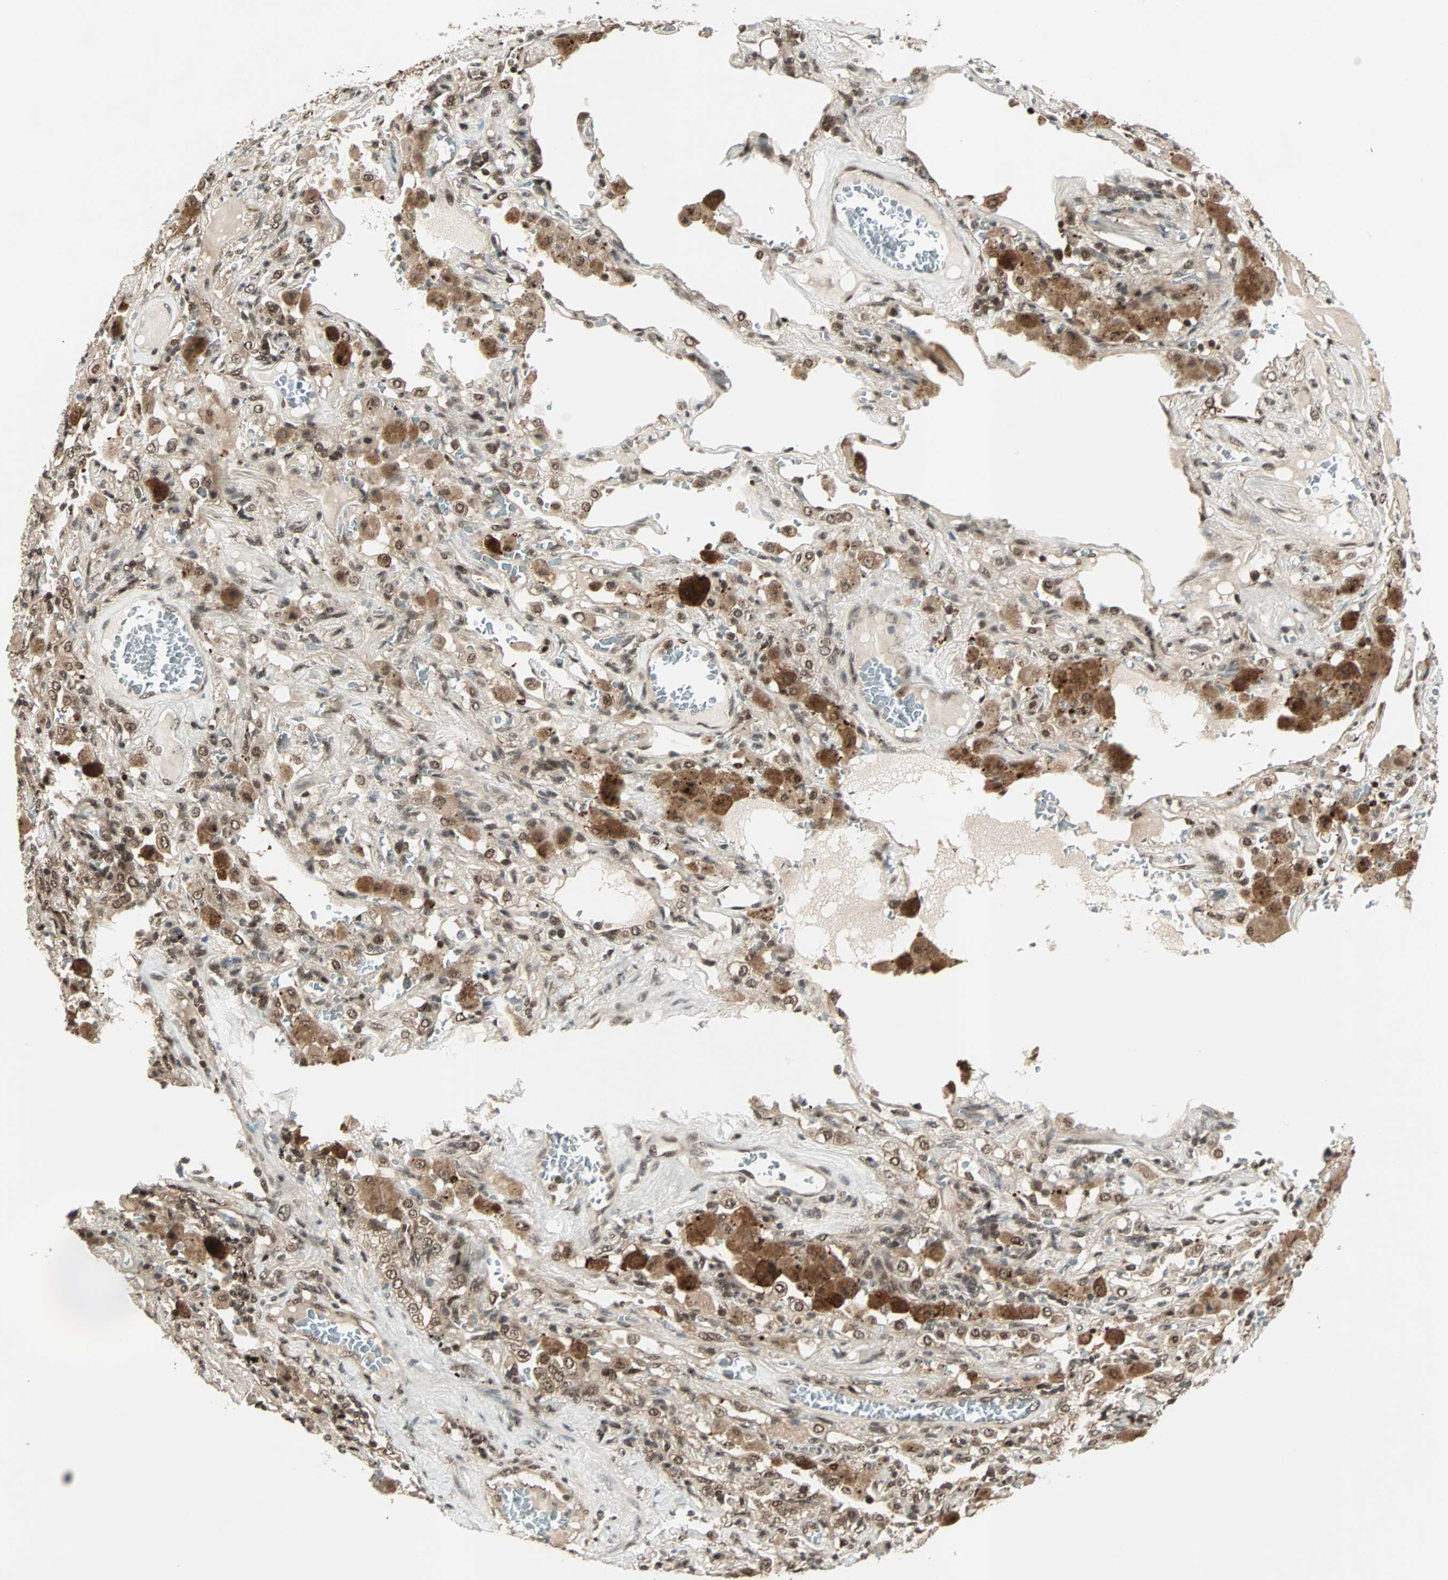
{"staining": {"intensity": "moderate", "quantity": ">75%", "location": "cytoplasmic/membranous,nuclear"}, "tissue": "lung cancer", "cell_type": "Tumor cells", "image_type": "cancer", "snomed": [{"axis": "morphology", "description": "Squamous cell carcinoma, NOS"}, {"axis": "topography", "description": "Lung"}], "caption": "Lung cancer (squamous cell carcinoma) stained with a brown dye demonstrates moderate cytoplasmic/membranous and nuclear positive expression in approximately >75% of tumor cells.", "gene": "ZNF44", "patient": {"sex": "male", "age": 57}}